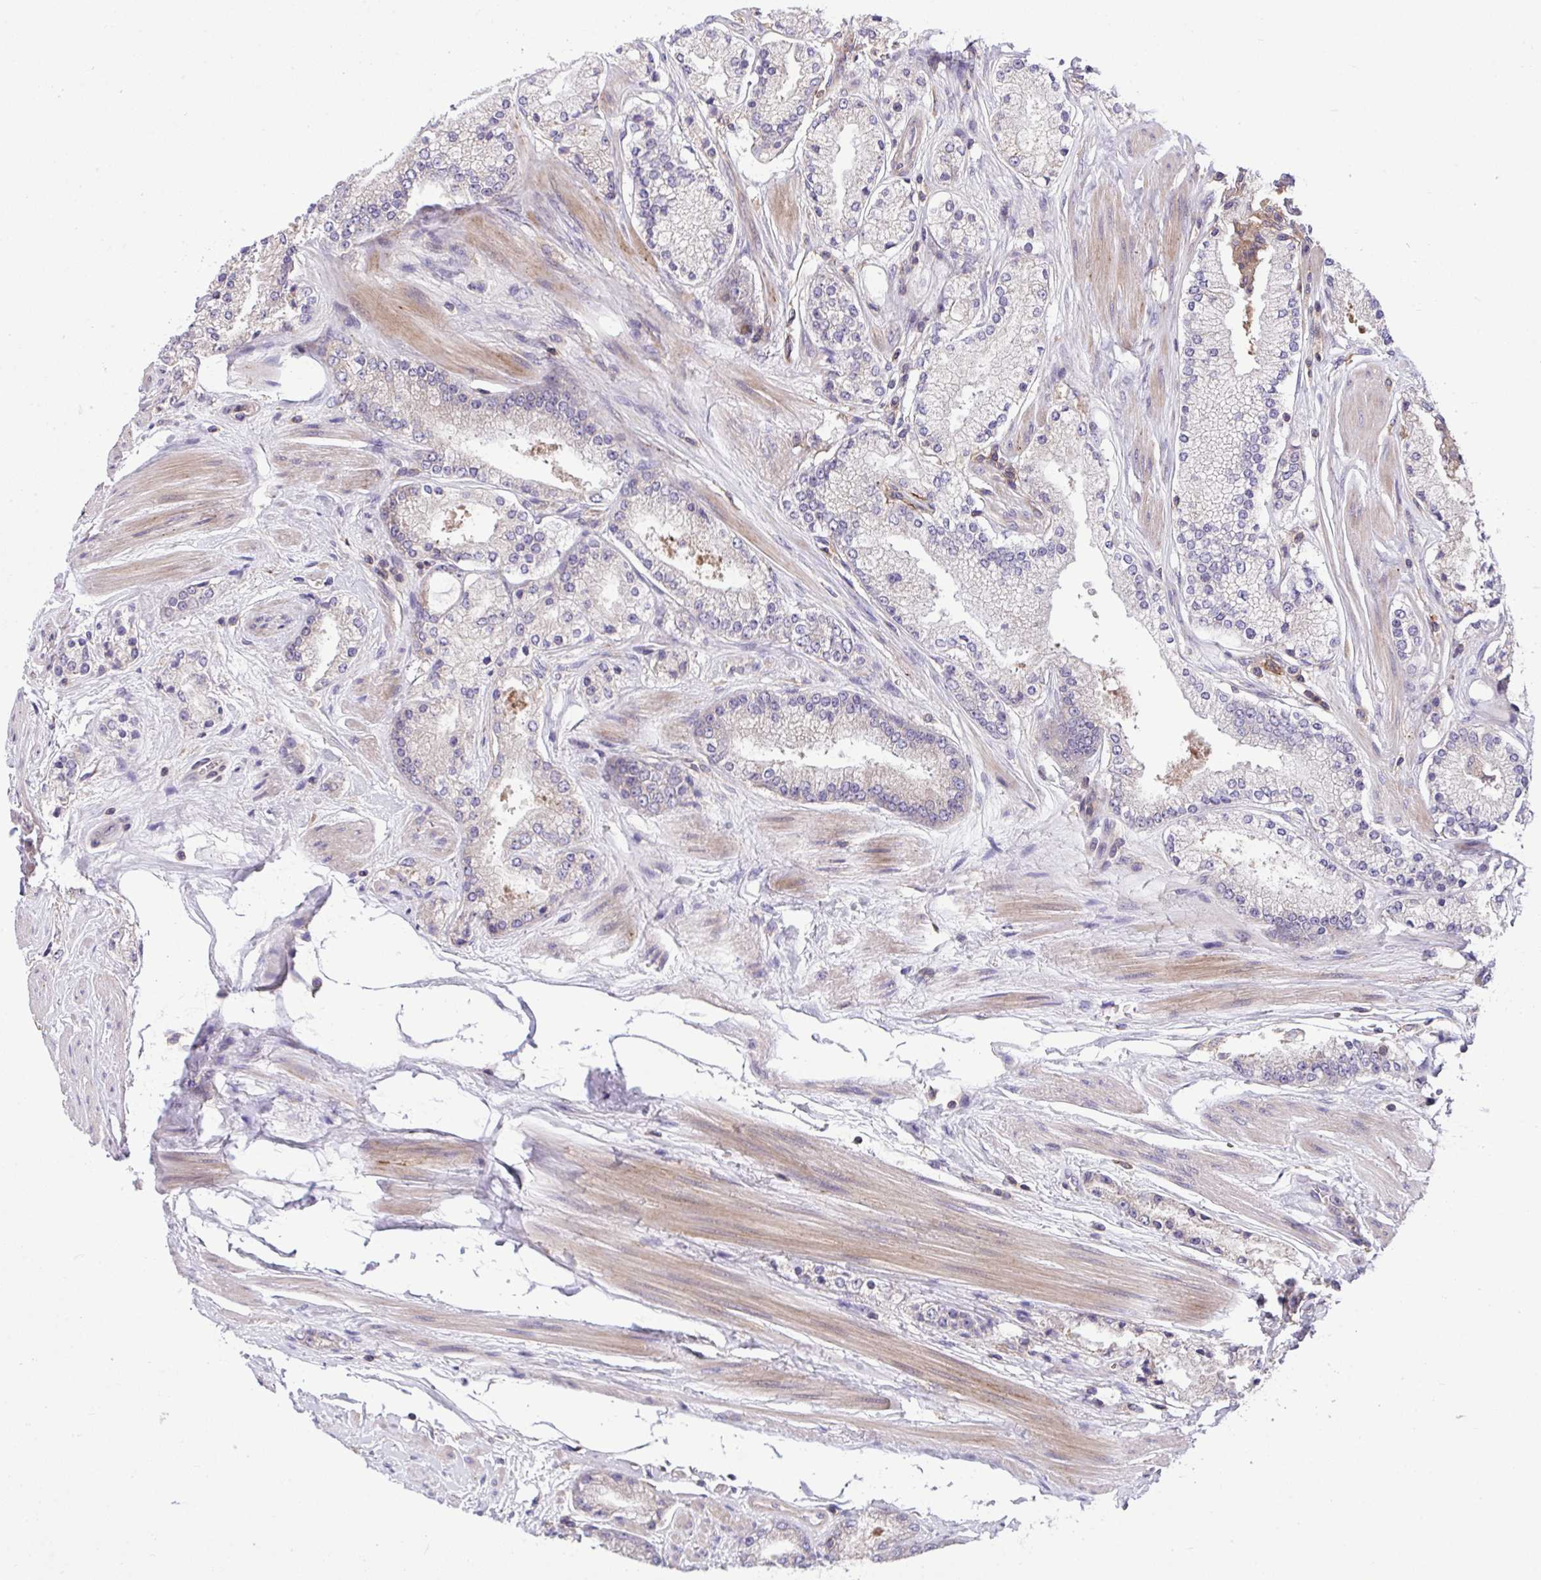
{"staining": {"intensity": "negative", "quantity": "none", "location": "none"}, "tissue": "prostate cancer", "cell_type": "Tumor cells", "image_type": "cancer", "snomed": [{"axis": "morphology", "description": "Adenocarcinoma, High grade"}, {"axis": "topography", "description": "Prostate"}], "caption": "An immunohistochemistry photomicrograph of prostate cancer is shown. There is no staining in tumor cells of prostate cancer.", "gene": "GRB14", "patient": {"sex": "male", "age": 63}}